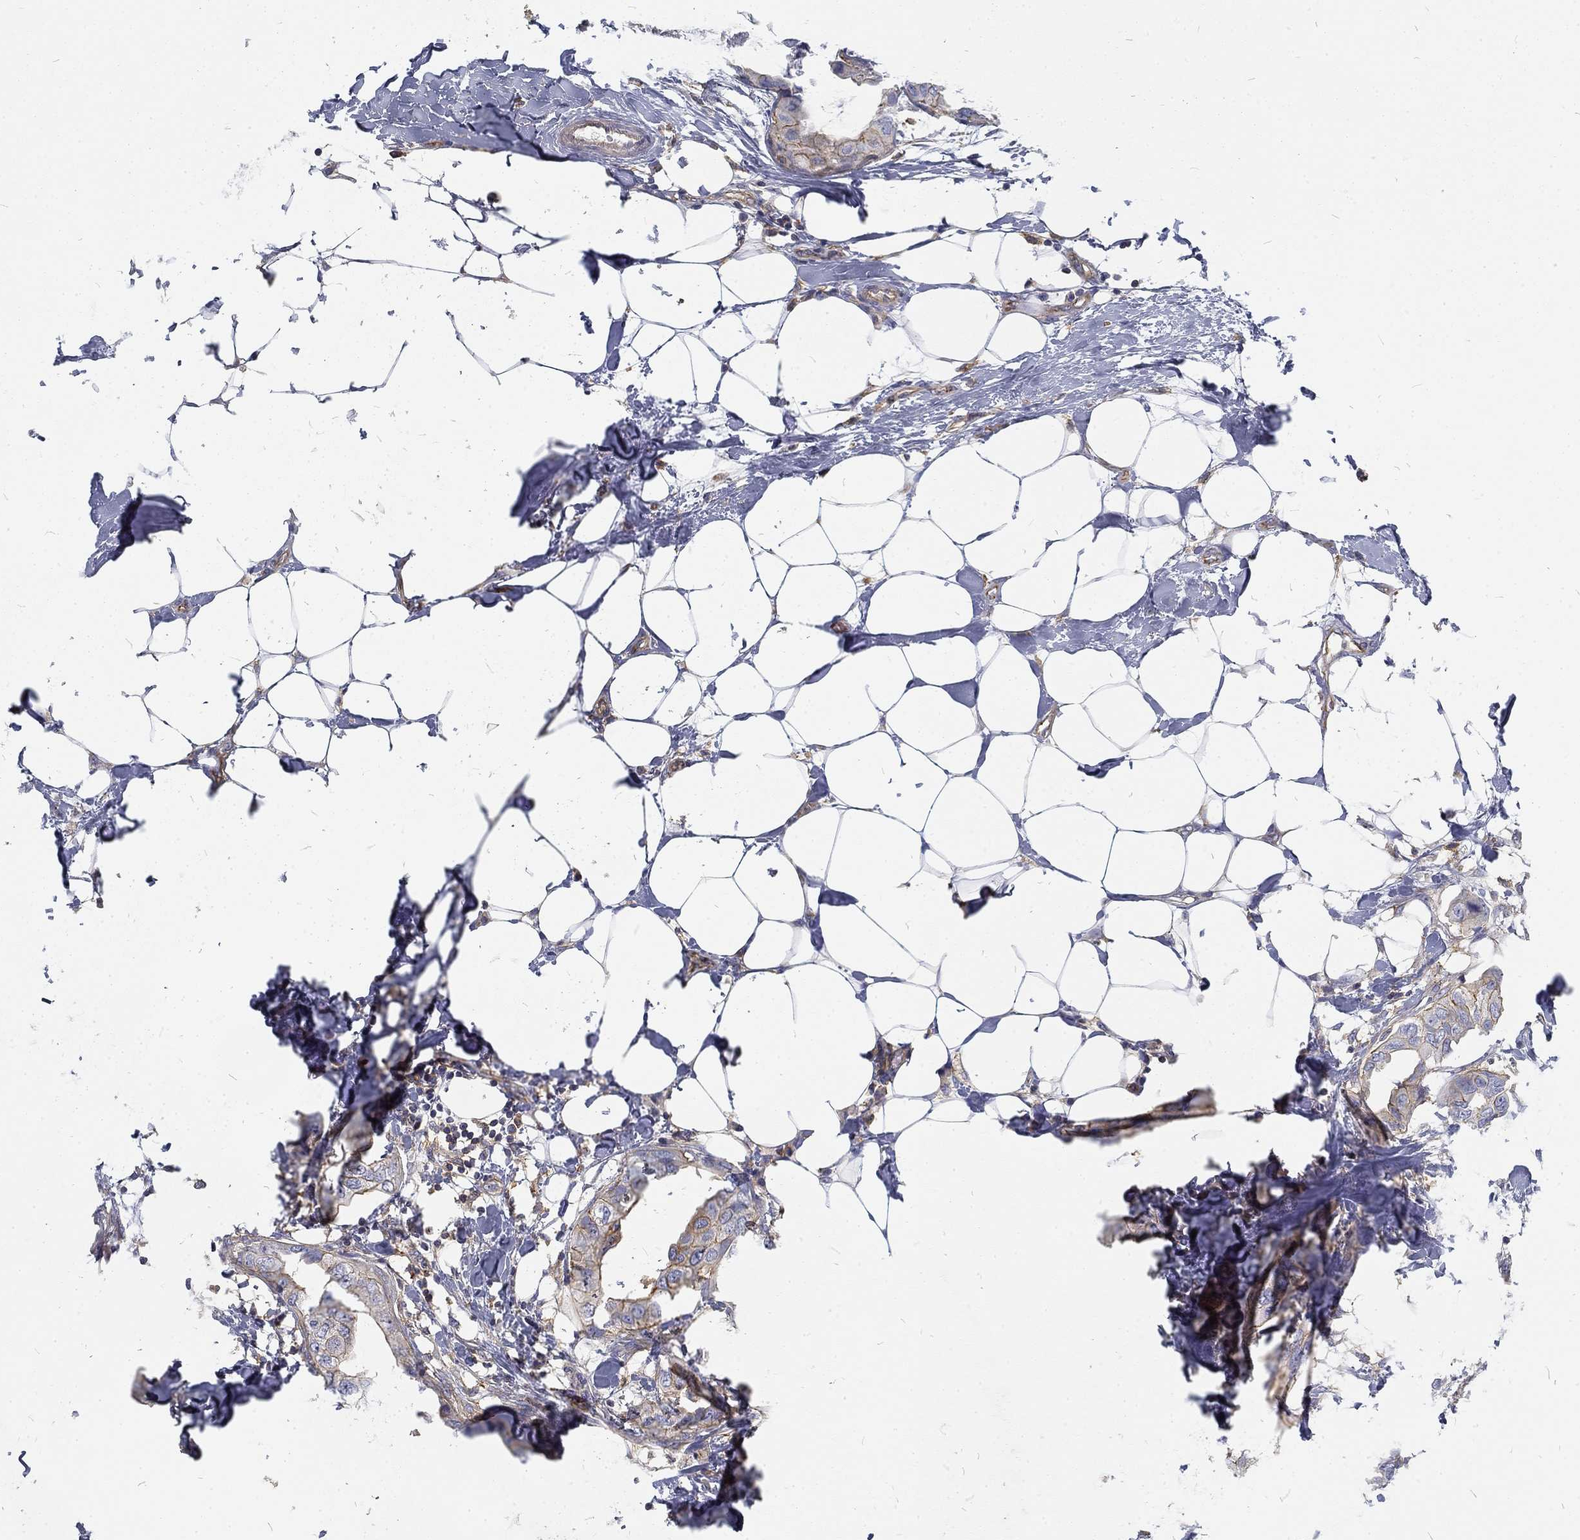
{"staining": {"intensity": "moderate", "quantity": "25%-75%", "location": "cytoplasmic/membranous"}, "tissue": "breast cancer", "cell_type": "Tumor cells", "image_type": "cancer", "snomed": [{"axis": "morphology", "description": "Normal tissue, NOS"}, {"axis": "morphology", "description": "Duct carcinoma"}, {"axis": "topography", "description": "Breast"}], "caption": "This is a histology image of IHC staining of invasive ductal carcinoma (breast), which shows moderate positivity in the cytoplasmic/membranous of tumor cells.", "gene": "MTMR11", "patient": {"sex": "female", "age": 40}}